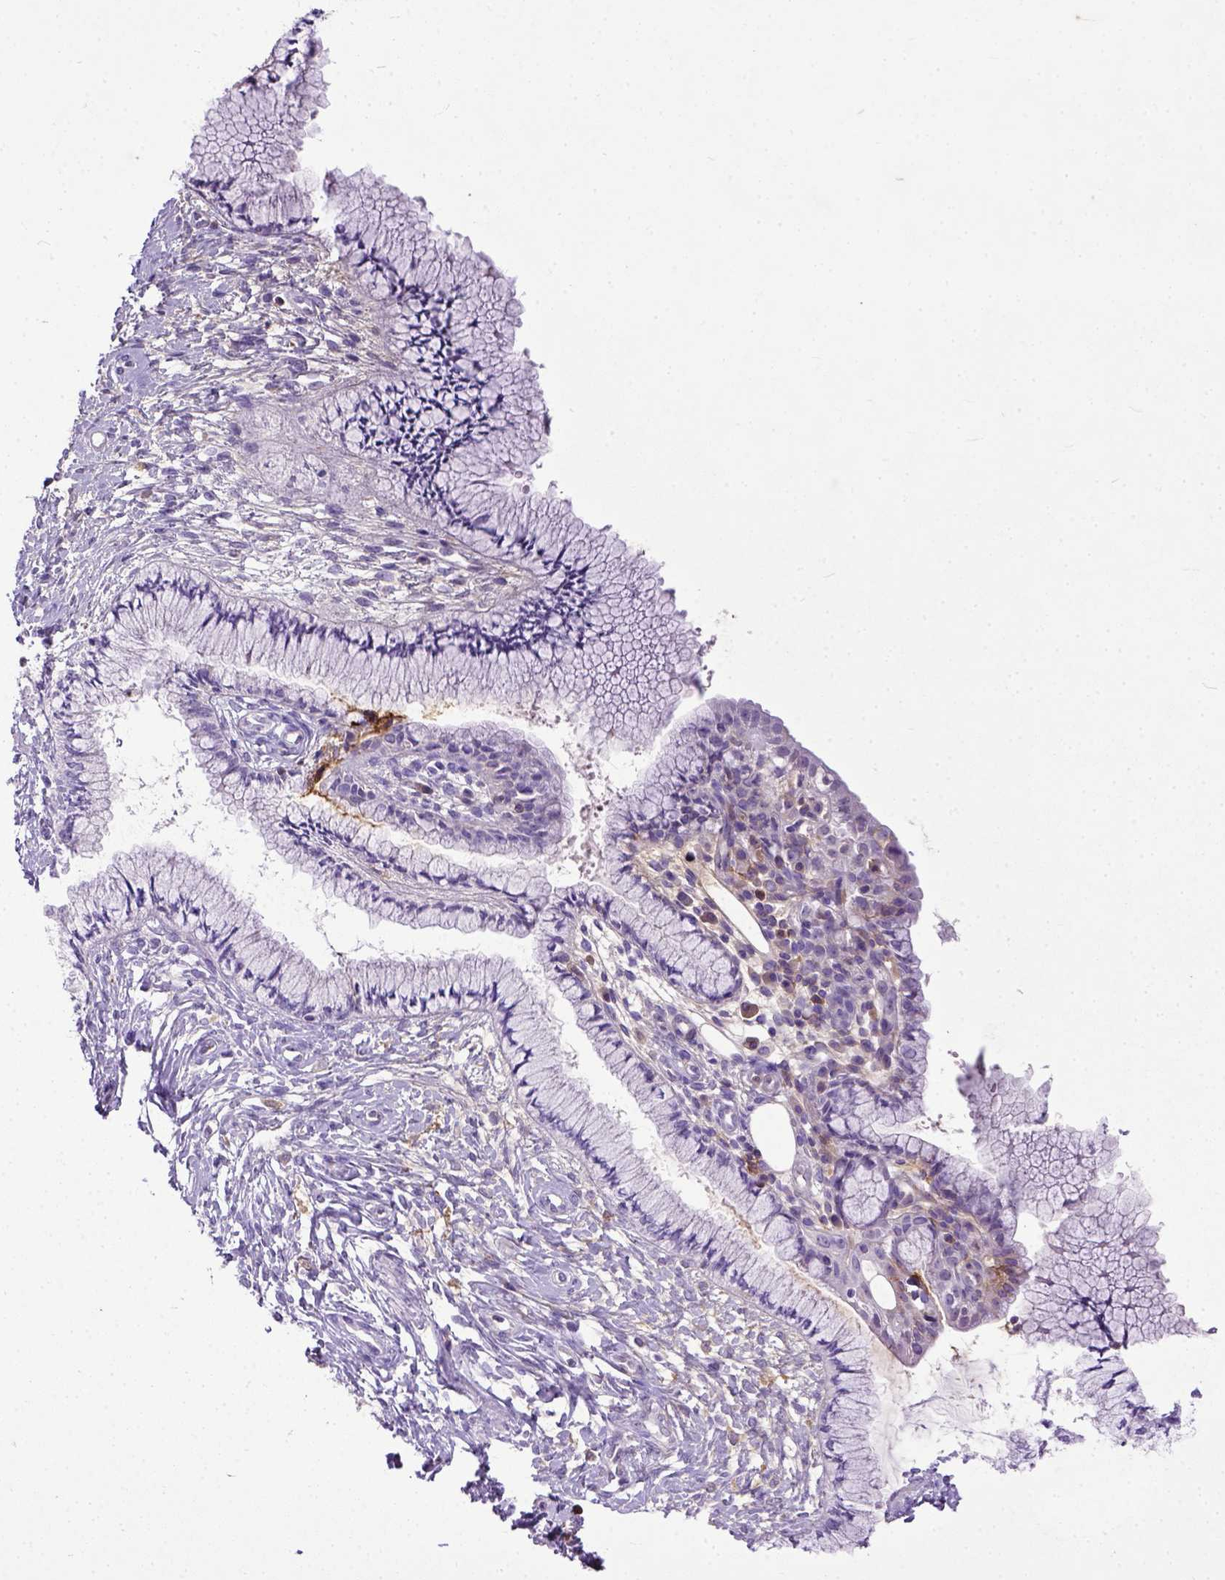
{"staining": {"intensity": "negative", "quantity": "none", "location": "none"}, "tissue": "cervix", "cell_type": "Glandular cells", "image_type": "normal", "snomed": [{"axis": "morphology", "description": "Normal tissue, NOS"}, {"axis": "topography", "description": "Cervix"}], "caption": "Cervix was stained to show a protein in brown. There is no significant staining in glandular cells. (Stains: DAB IHC with hematoxylin counter stain, Microscopy: brightfield microscopy at high magnification).", "gene": "ADAMTS8", "patient": {"sex": "female", "age": 37}}